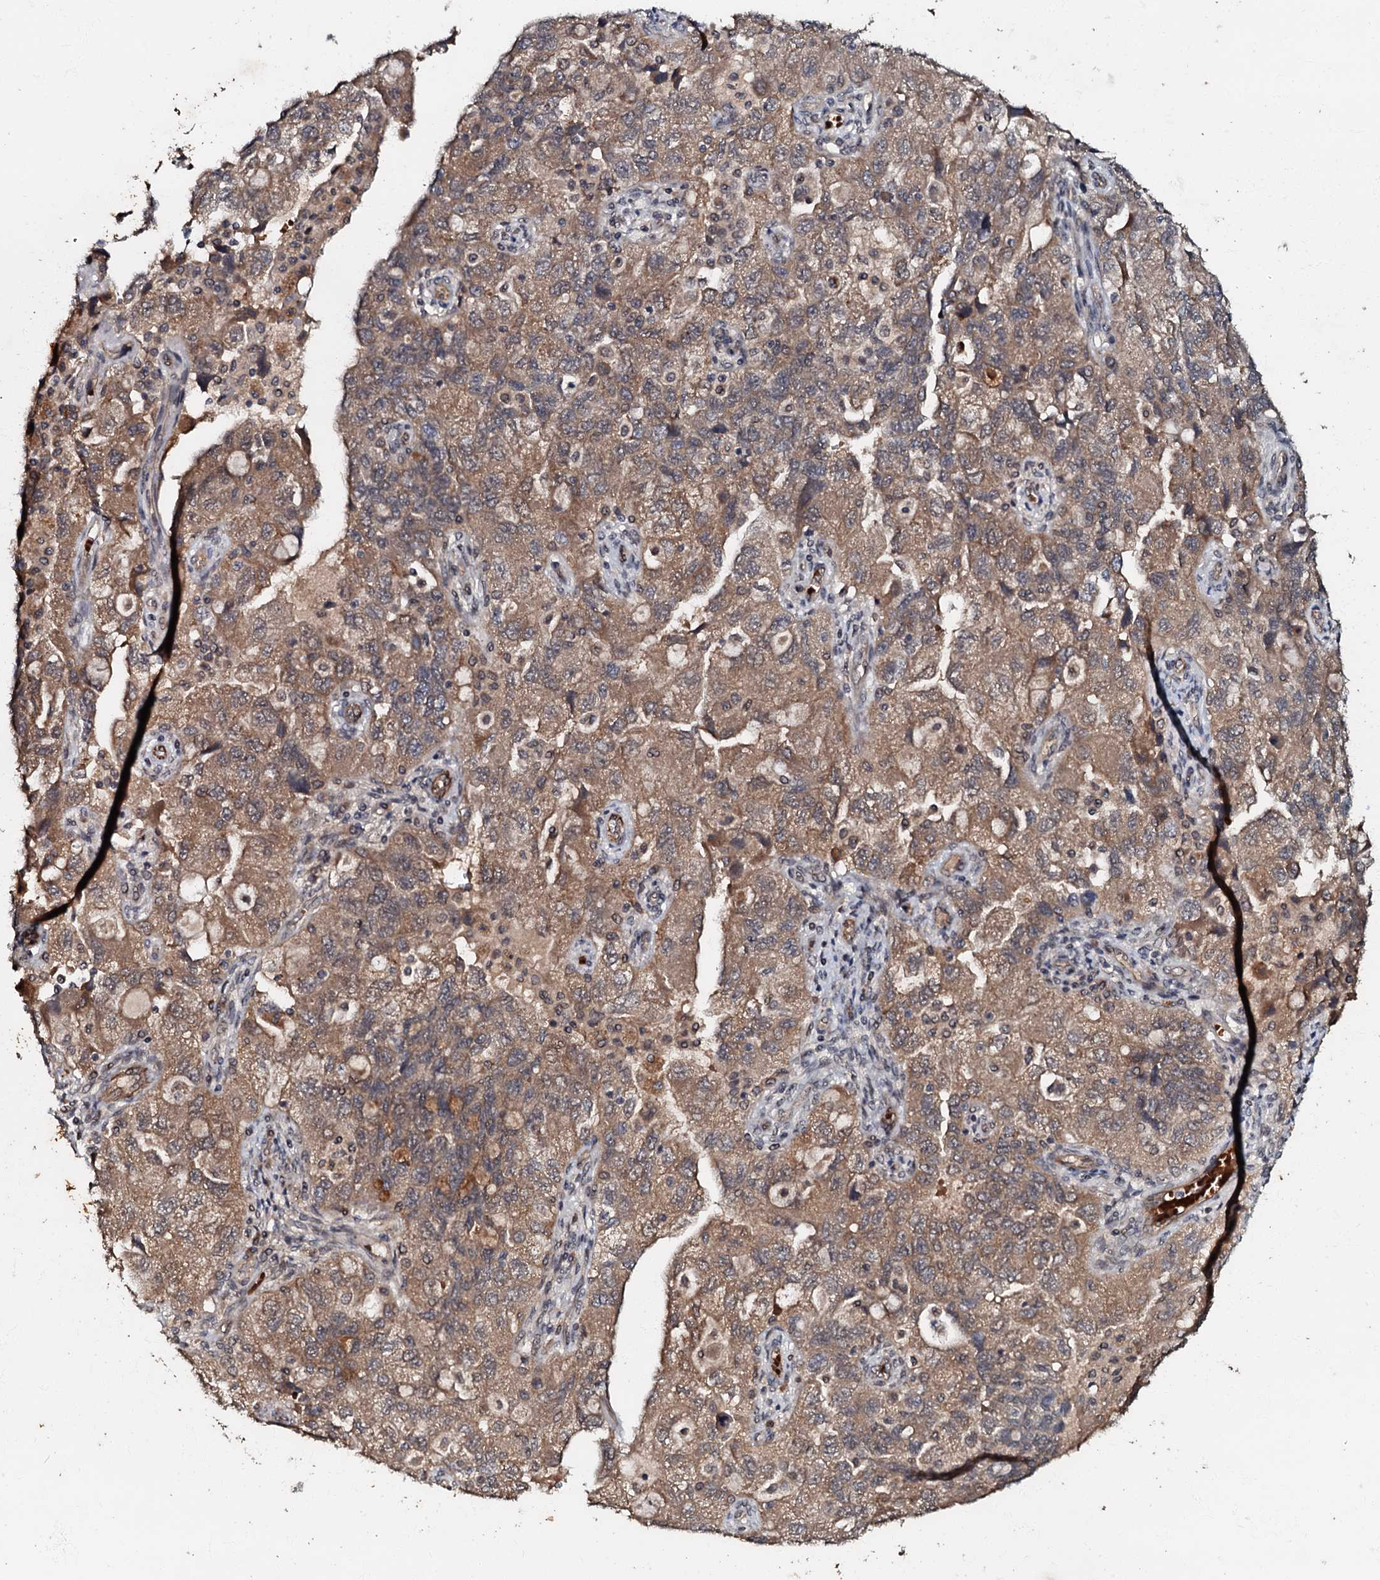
{"staining": {"intensity": "moderate", "quantity": ">75%", "location": "cytoplasmic/membranous"}, "tissue": "ovarian cancer", "cell_type": "Tumor cells", "image_type": "cancer", "snomed": [{"axis": "morphology", "description": "Carcinoma, NOS"}, {"axis": "morphology", "description": "Cystadenocarcinoma, serous, NOS"}, {"axis": "topography", "description": "Ovary"}], "caption": "Moderate cytoplasmic/membranous staining for a protein is appreciated in approximately >75% of tumor cells of ovarian carcinoma using IHC.", "gene": "MANSC4", "patient": {"sex": "female", "age": 69}}